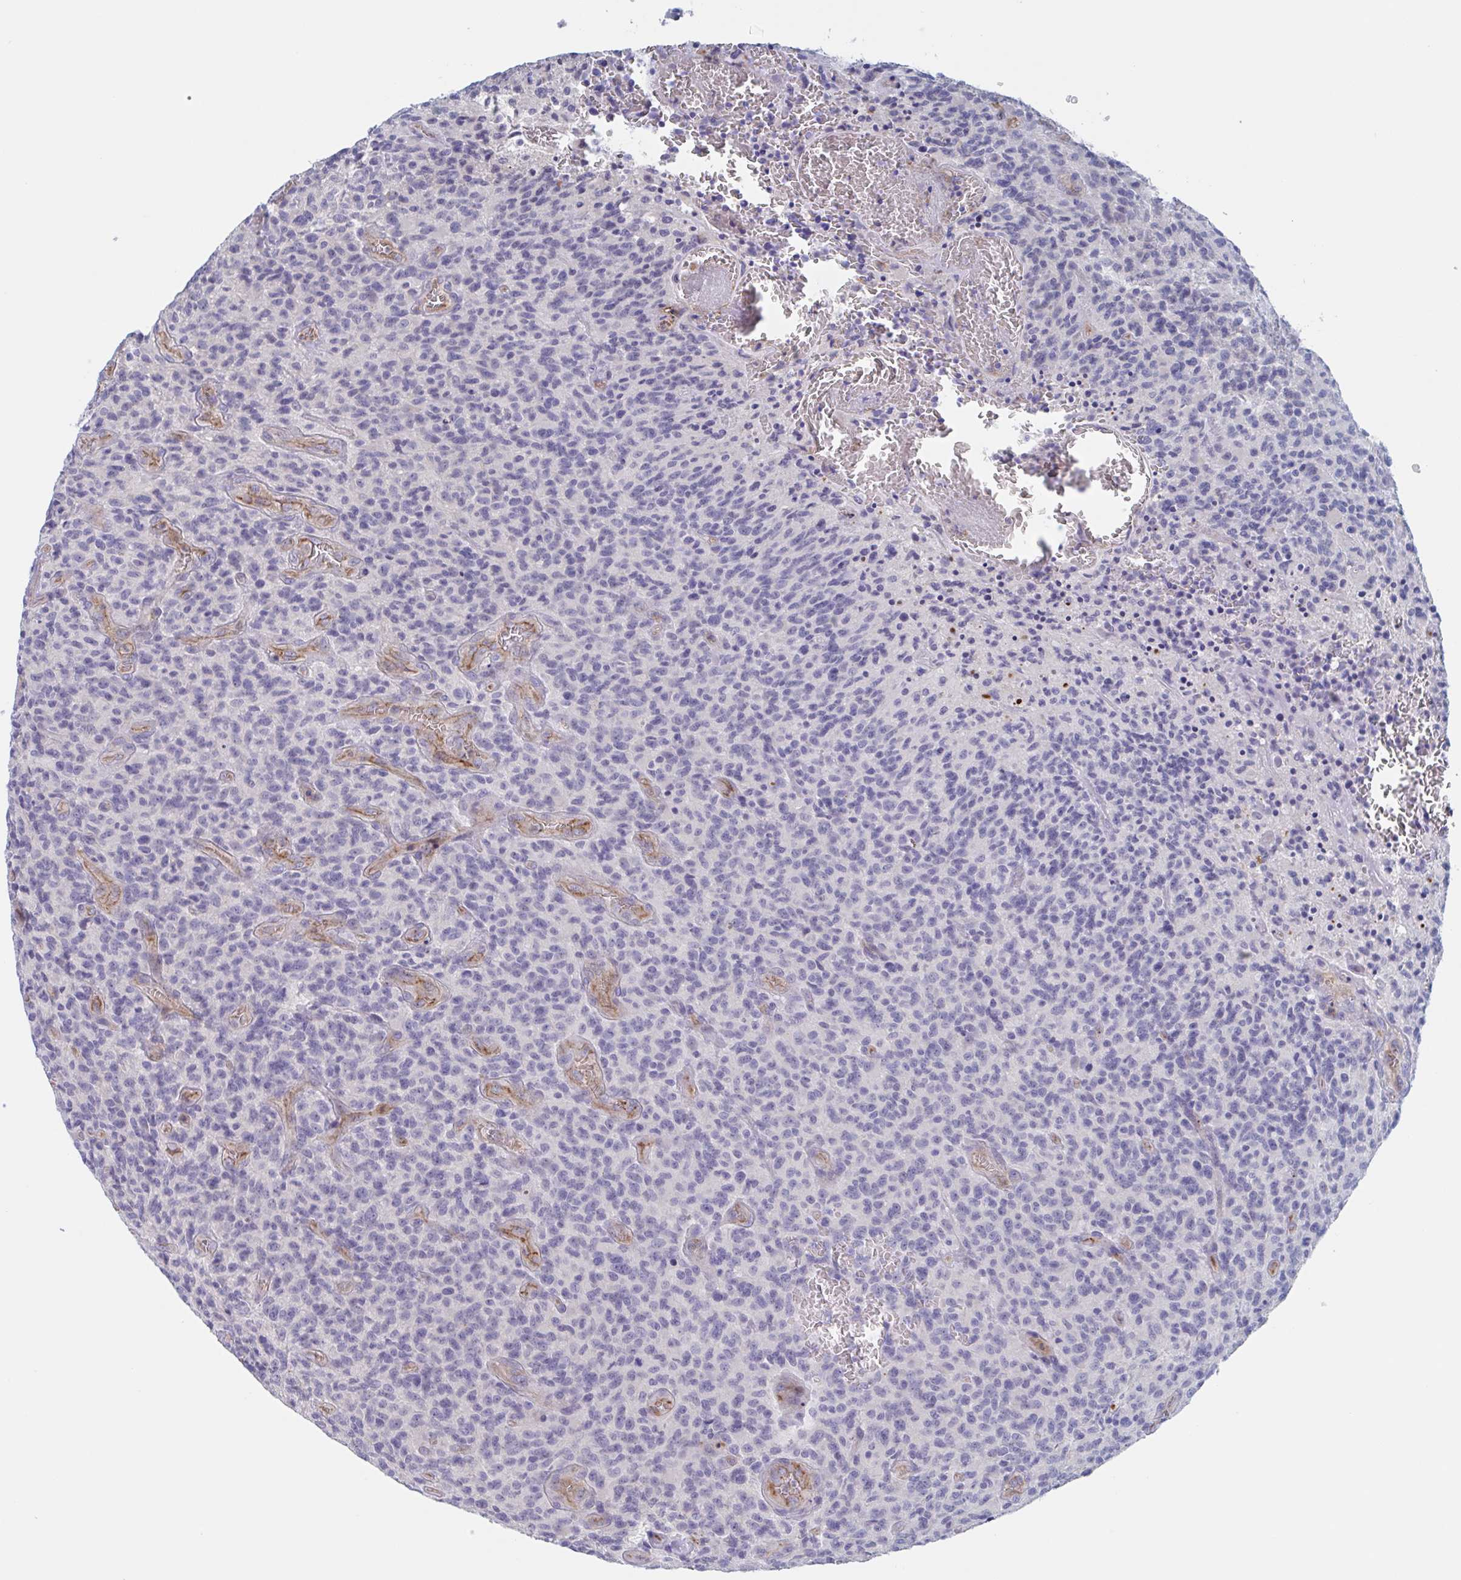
{"staining": {"intensity": "negative", "quantity": "none", "location": "none"}, "tissue": "glioma", "cell_type": "Tumor cells", "image_type": "cancer", "snomed": [{"axis": "morphology", "description": "Glioma, malignant, High grade"}, {"axis": "topography", "description": "Brain"}], "caption": "A histopathology image of malignant high-grade glioma stained for a protein shows no brown staining in tumor cells.", "gene": "ST14", "patient": {"sex": "male", "age": 76}}